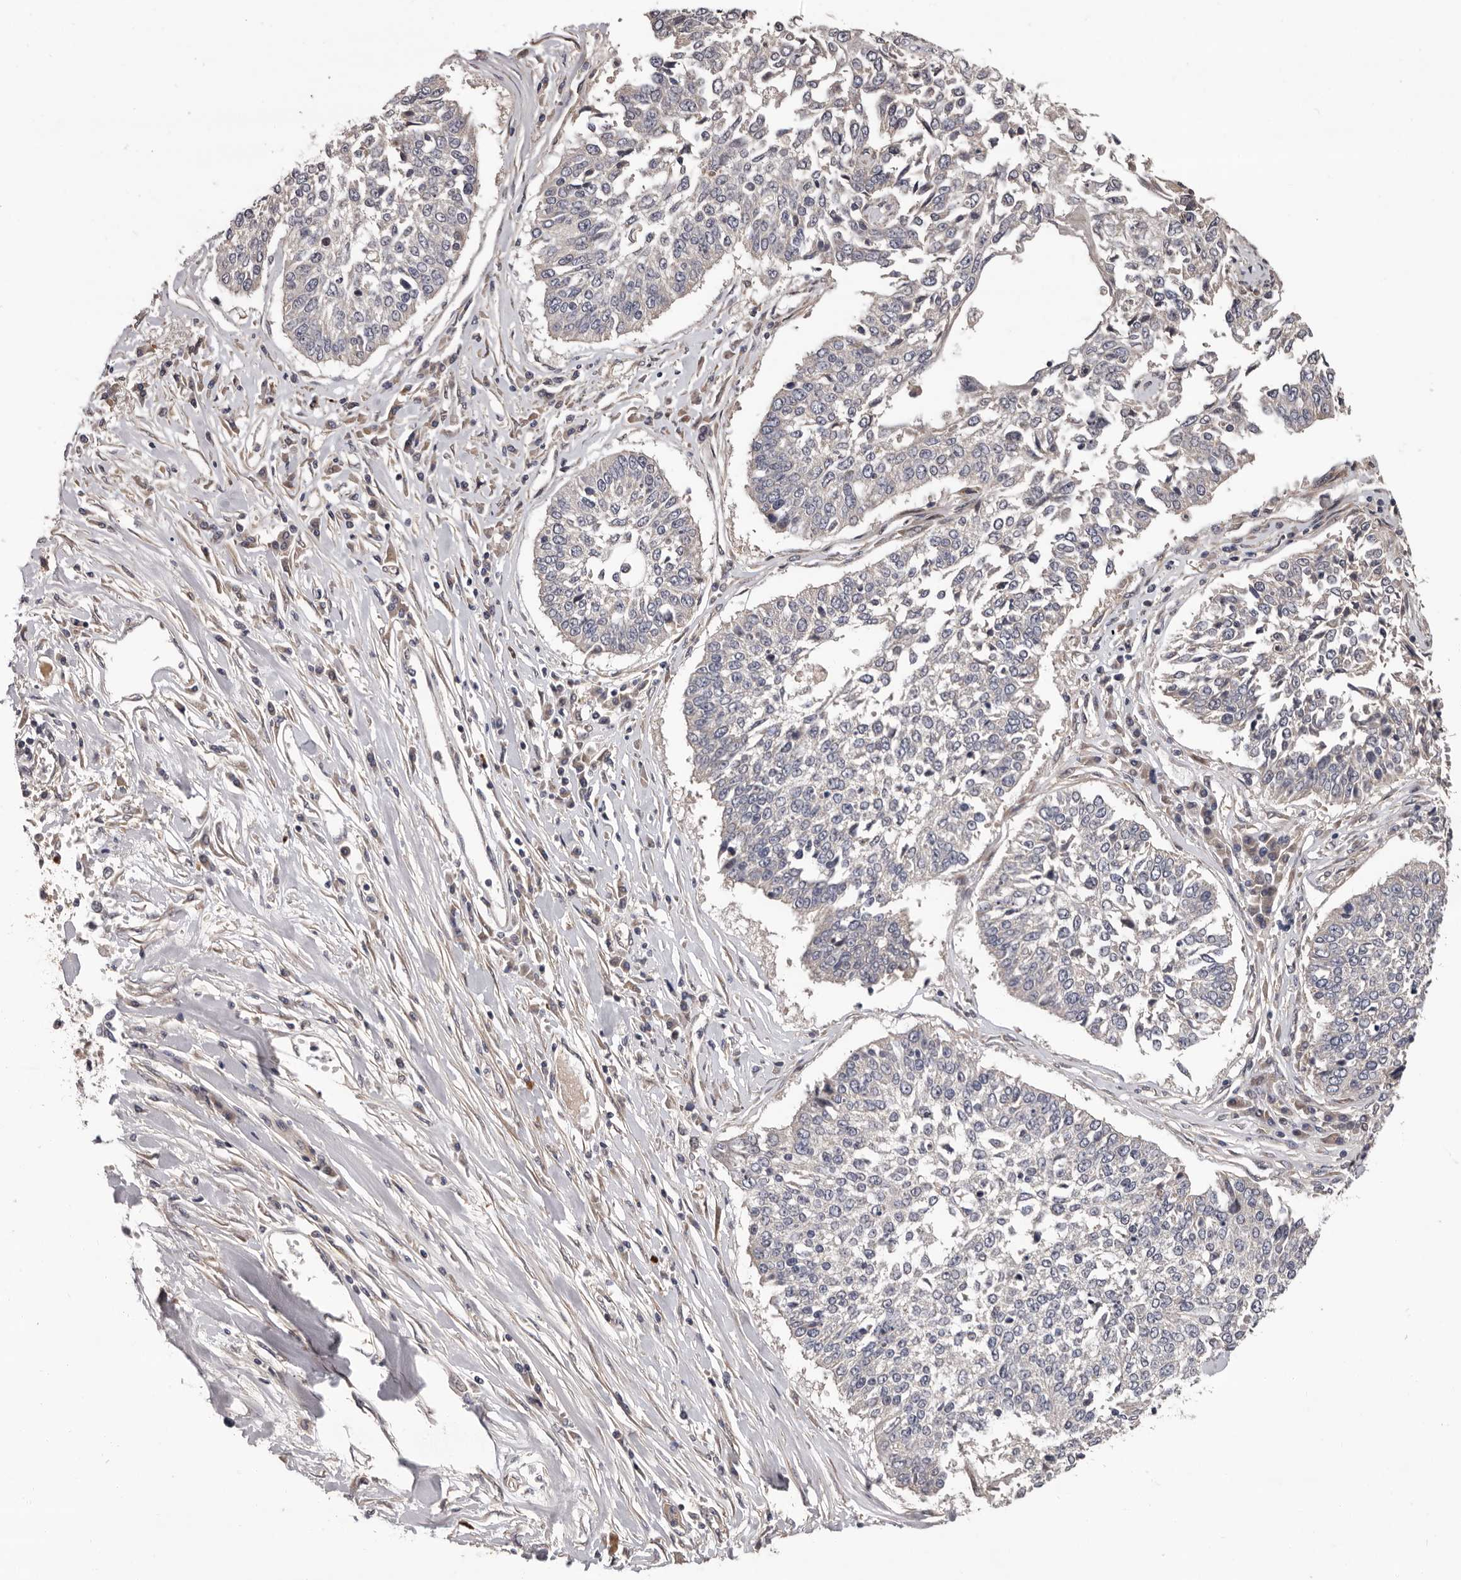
{"staining": {"intensity": "negative", "quantity": "none", "location": "none"}, "tissue": "lung cancer", "cell_type": "Tumor cells", "image_type": "cancer", "snomed": [{"axis": "morphology", "description": "Normal tissue, NOS"}, {"axis": "morphology", "description": "Squamous cell carcinoma, NOS"}, {"axis": "topography", "description": "Cartilage tissue"}, {"axis": "topography", "description": "Lung"}, {"axis": "topography", "description": "Peripheral nerve tissue"}], "caption": "Photomicrograph shows no significant protein expression in tumor cells of lung squamous cell carcinoma. (DAB (3,3'-diaminobenzidine) IHC with hematoxylin counter stain).", "gene": "PRKD1", "patient": {"sex": "female", "age": 49}}